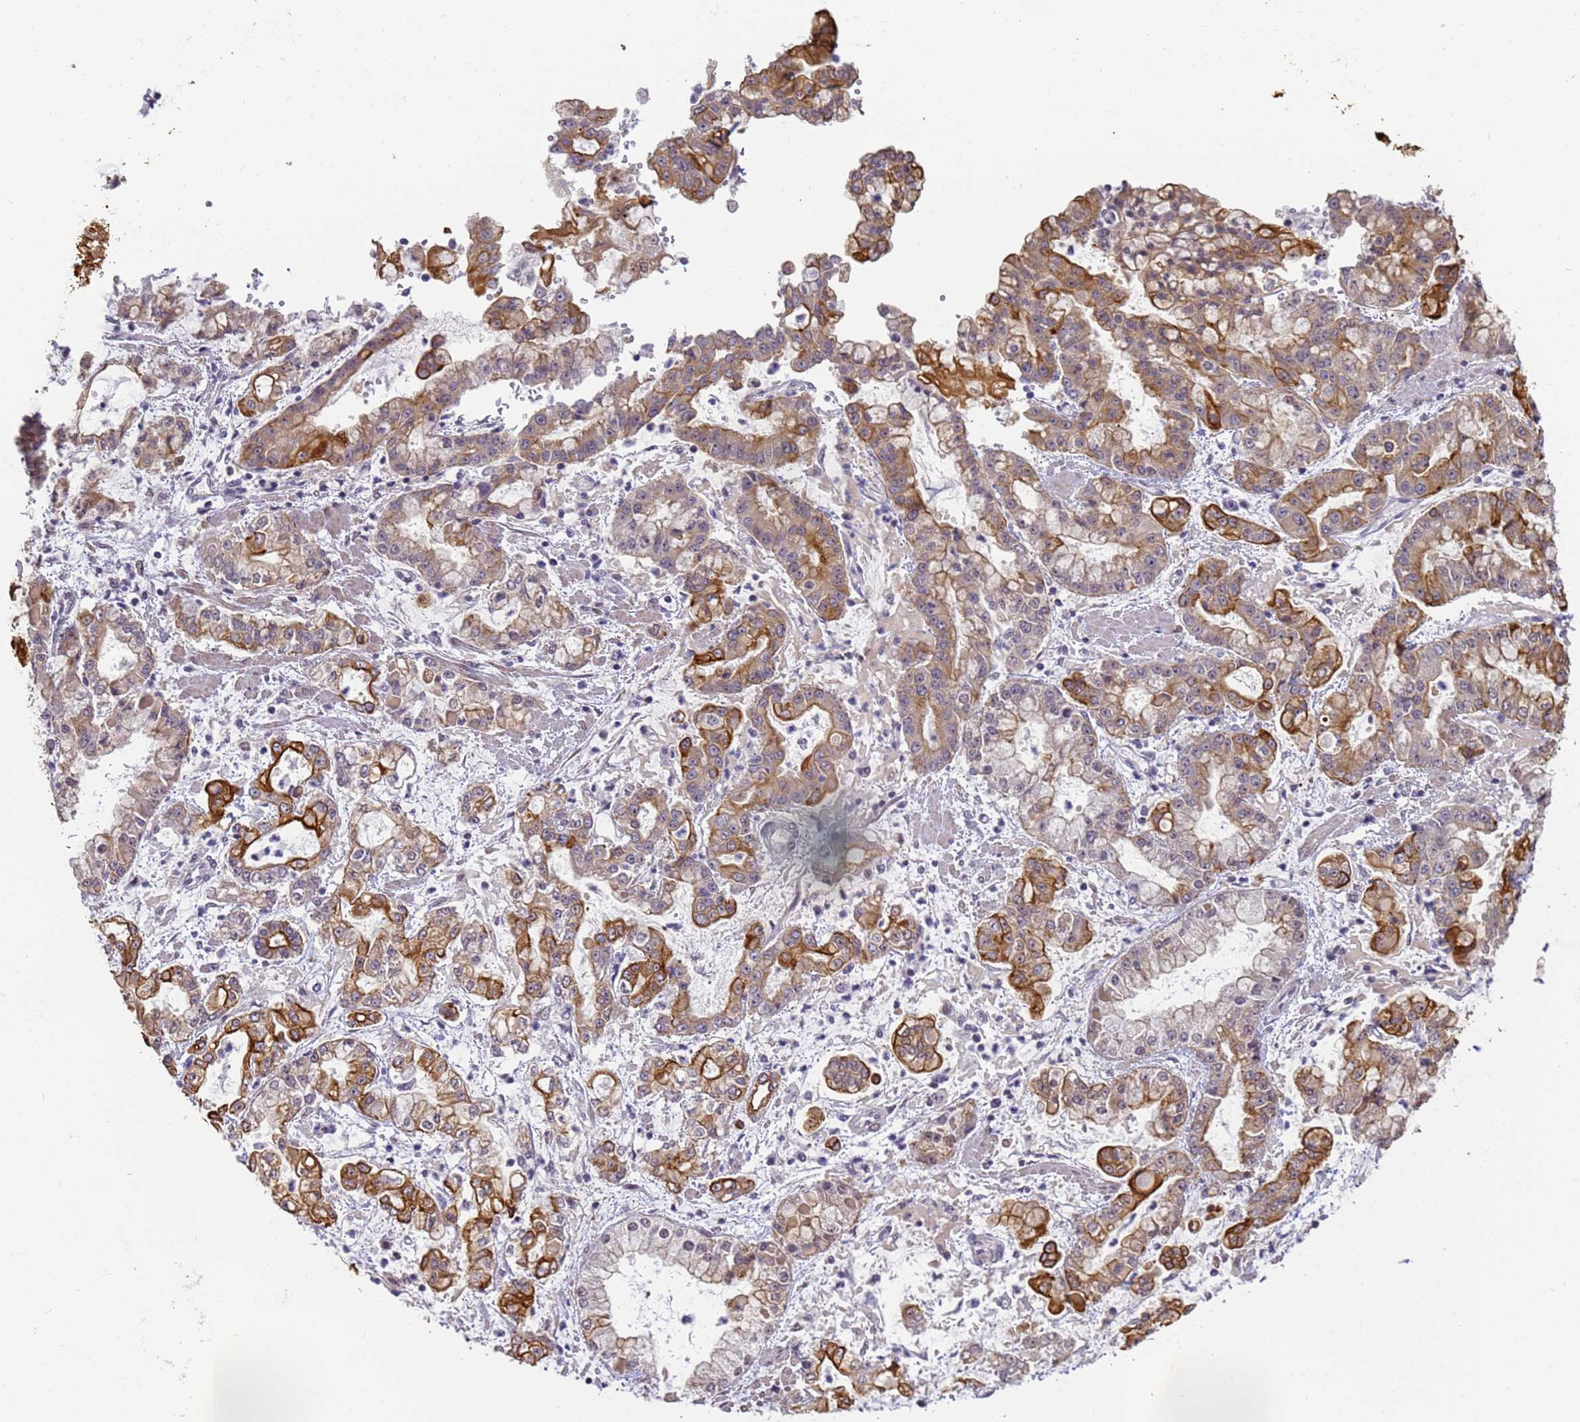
{"staining": {"intensity": "moderate", "quantity": "25%-75%", "location": "cytoplasmic/membranous"}, "tissue": "stomach cancer", "cell_type": "Tumor cells", "image_type": "cancer", "snomed": [{"axis": "morphology", "description": "Adenocarcinoma, NOS"}, {"axis": "topography", "description": "Stomach"}], "caption": "Protein staining displays moderate cytoplasmic/membranous expression in approximately 25%-75% of tumor cells in stomach cancer (adenocarcinoma).", "gene": "VWA3A", "patient": {"sex": "male", "age": 76}}